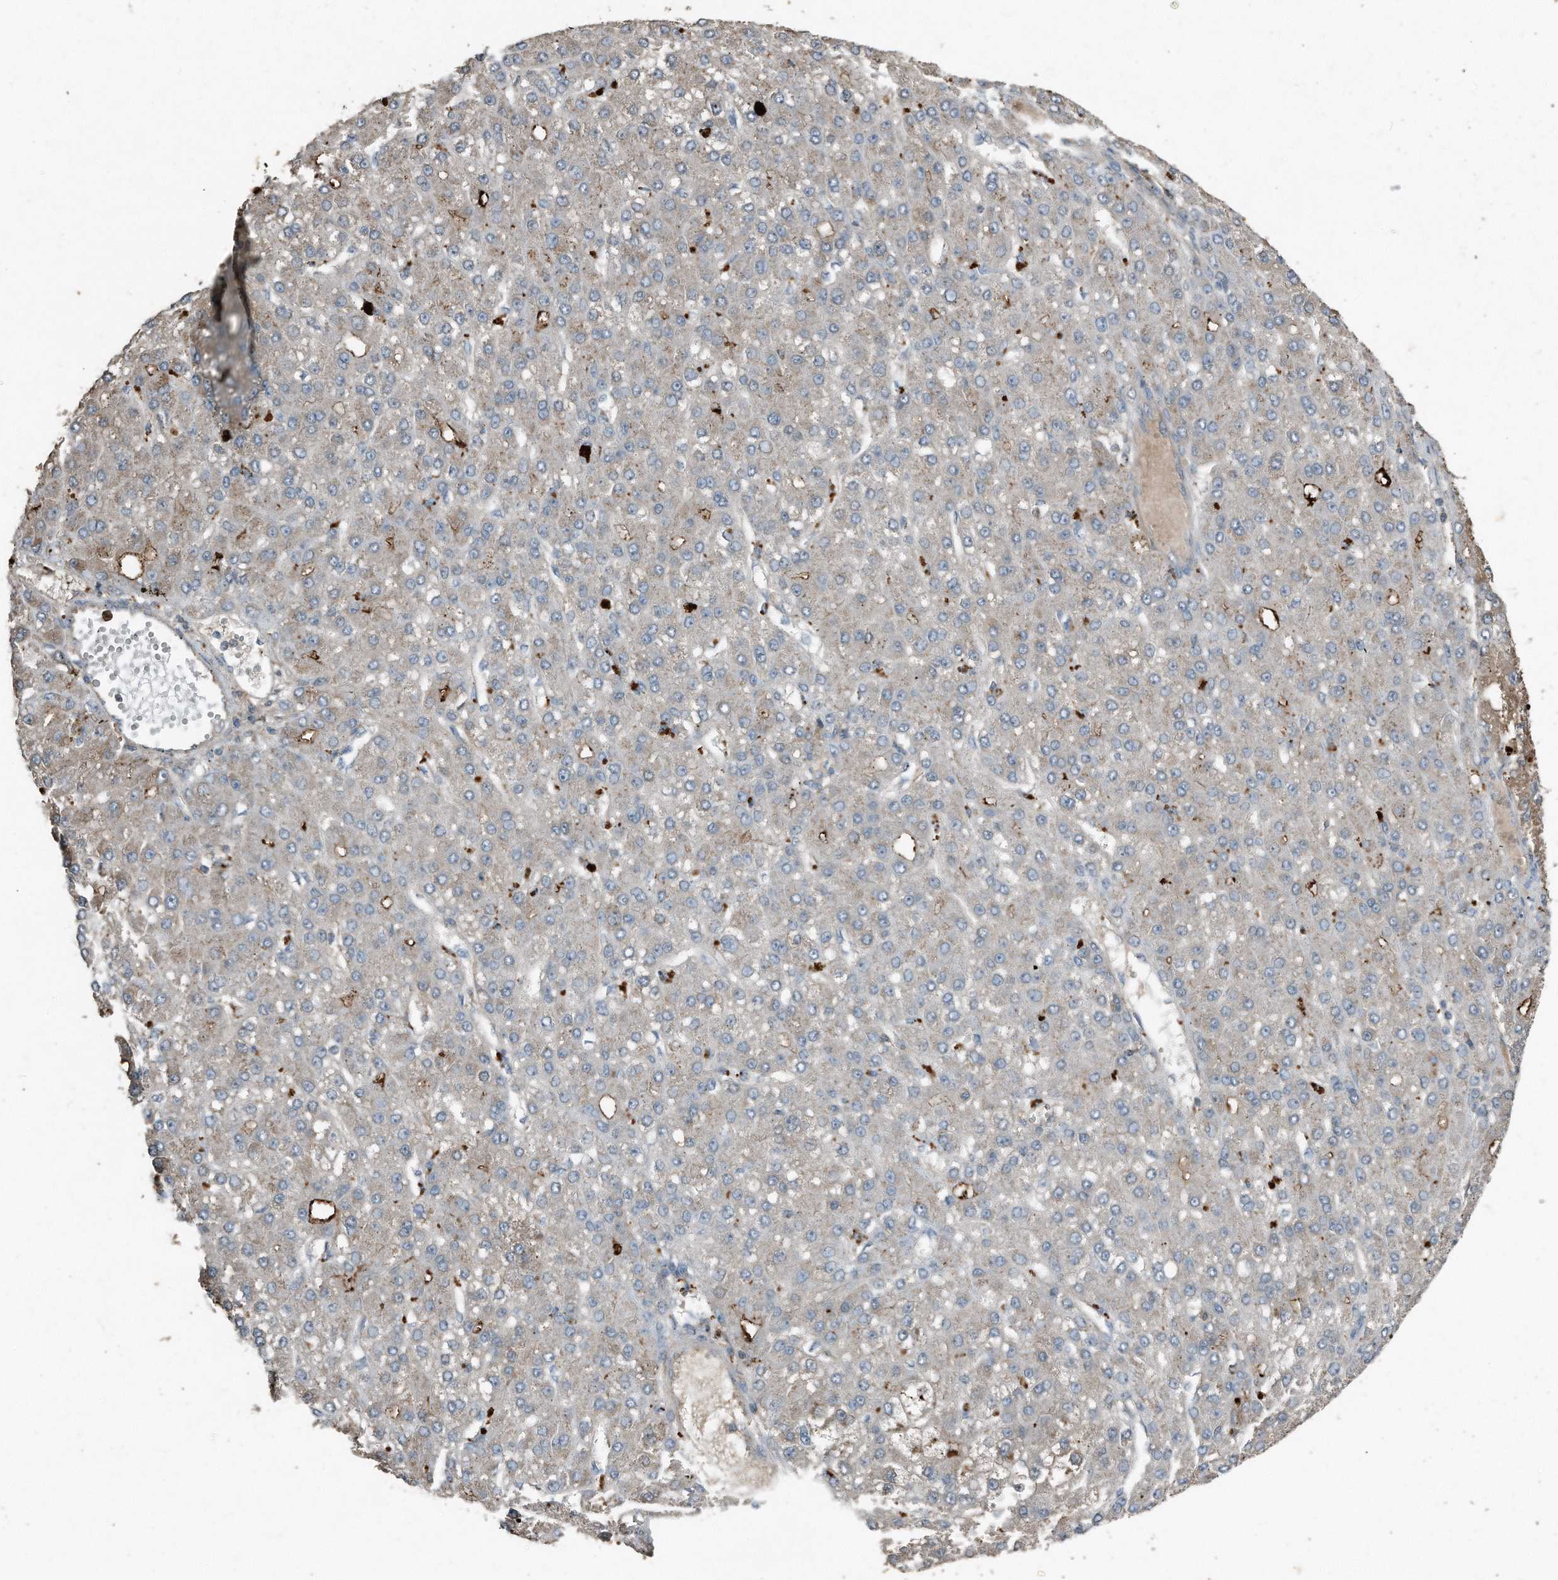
{"staining": {"intensity": "weak", "quantity": "<25%", "location": "cytoplasmic/membranous"}, "tissue": "liver cancer", "cell_type": "Tumor cells", "image_type": "cancer", "snomed": [{"axis": "morphology", "description": "Carcinoma, Hepatocellular, NOS"}, {"axis": "topography", "description": "Liver"}], "caption": "High magnification brightfield microscopy of liver cancer (hepatocellular carcinoma) stained with DAB (3,3'-diaminobenzidine) (brown) and counterstained with hematoxylin (blue): tumor cells show no significant expression.", "gene": "C9", "patient": {"sex": "male", "age": 67}}